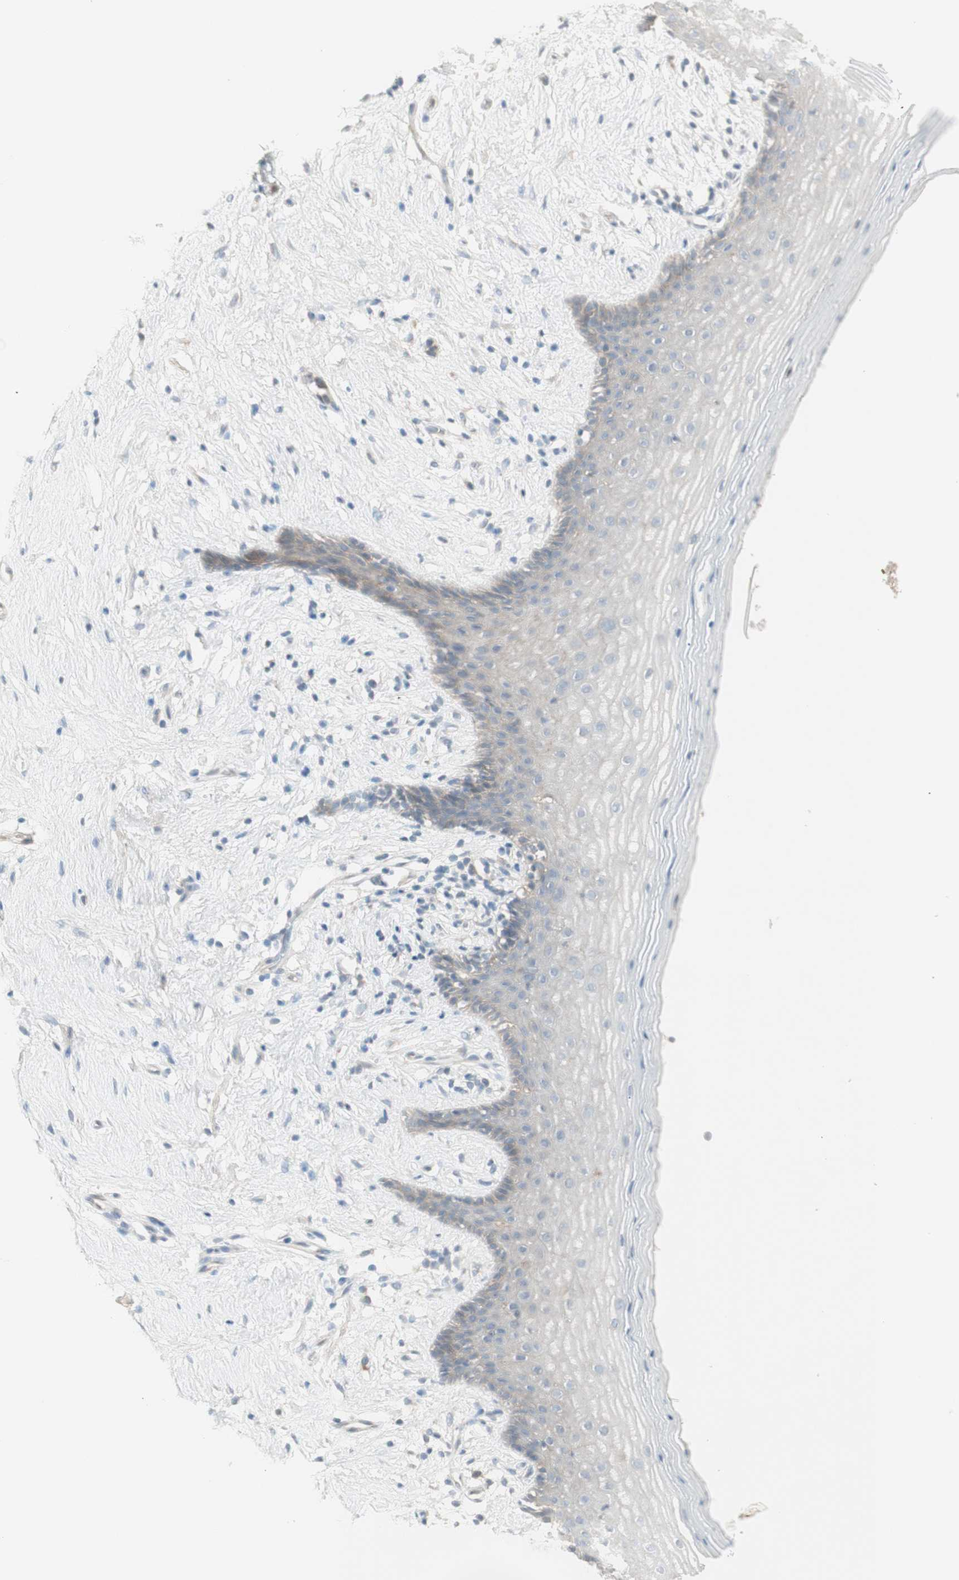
{"staining": {"intensity": "negative", "quantity": "none", "location": "none"}, "tissue": "vagina", "cell_type": "Squamous epithelial cells", "image_type": "normal", "snomed": [{"axis": "morphology", "description": "Normal tissue, NOS"}, {"axis": "topography", "description": "Vagina"}], "caption": "A histopathology image of vagina stained for a protein exhibits no brown staining in squamous epithelial cells. (Brightfield microscopy of DAB (3,3'-diaminobenzidine) immunohistochemistry at high magnification).", "gene": "PTGER4", "patient": {"sex": "female", "age": 44}}